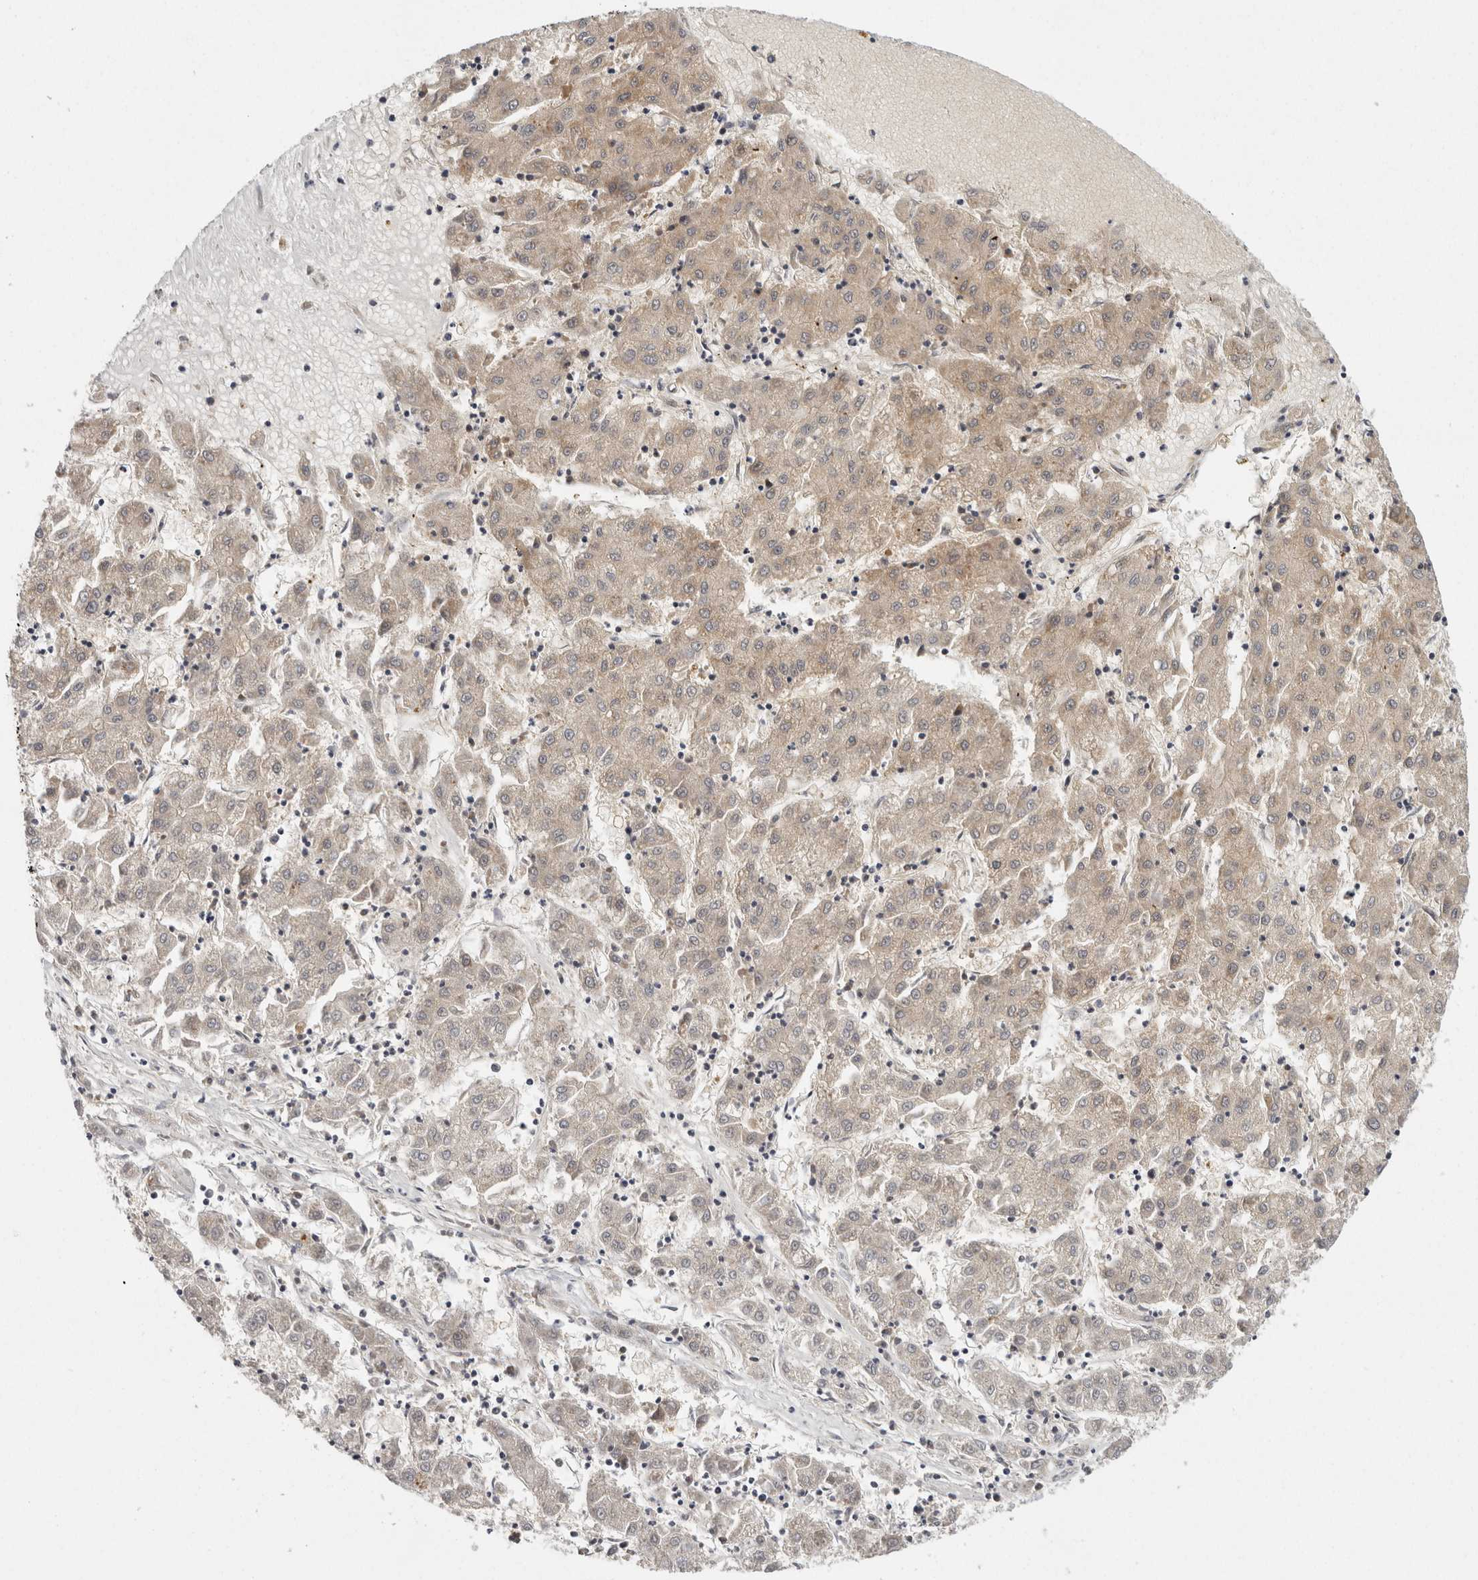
{"staining": {"intensity": "weak", "quantity": "25%-75%", "location": "cytoplasmic/membranous"}, "tissue": "liver cancer", "cell_type": "Tumor cells", "image_type": "cancer", "snomed": [{"axis": "morphology", "description": "Carcinoma, Hepatocellular, NOS"}, {"axis": "topography", "description": "Liver"}], "caption": "A brown stain highlights weak cytoplasmic/membranous positivity of a protein in human liver cancer (hepatocellular carcinoma) tumor cells.", "gene": "ACAT2", "patient": {"sex": "male", "age": 72}}